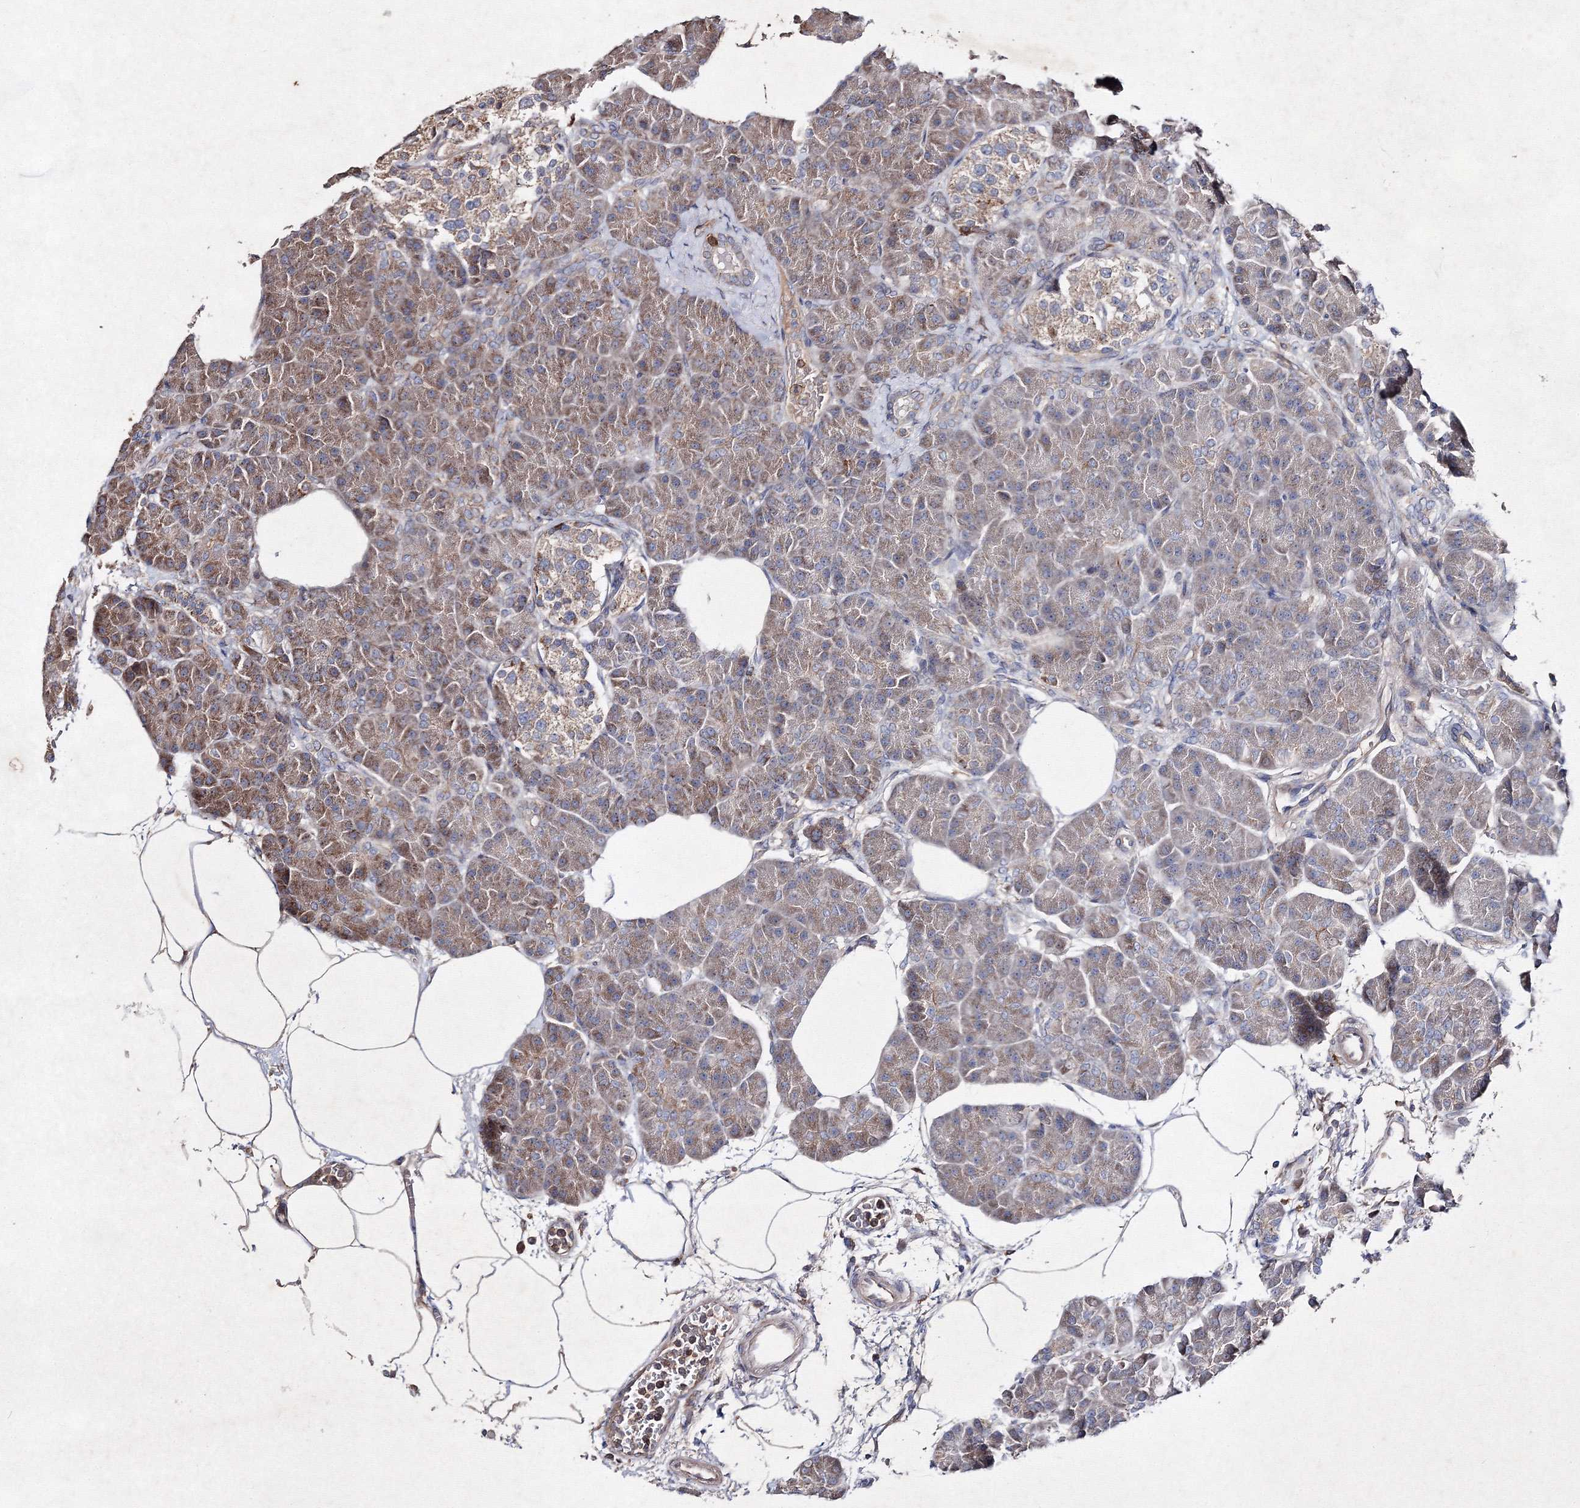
{"staining": {"intensity": "moderate", "quantity": "25%-75%", "location": "cytoplasmic/membranous"}, "tissue": "pancreas", "cell_type": "Exocrine glandular cells", "image_type": "normal", "snomed": [{"axis": "morphology", "description": "Normal tissue, NOS"}, {"axis": "topography", "description": "Pancreas"}], "caption": "Immunohistochemistry staining of unremarkable pancreas, which displays medium levels of moderate cytoplasmic/membranous staining in approximately 25%-75% of exocrine glandular cells indicating moderate cytoplasmic/membranous protein staining. The staining was performed using DAB (brown) for protein detection and nuclei were counterstained in hematoxylin (blue).", "gene": "GFM1", "patient": {"sex": "female", "age": 70}}